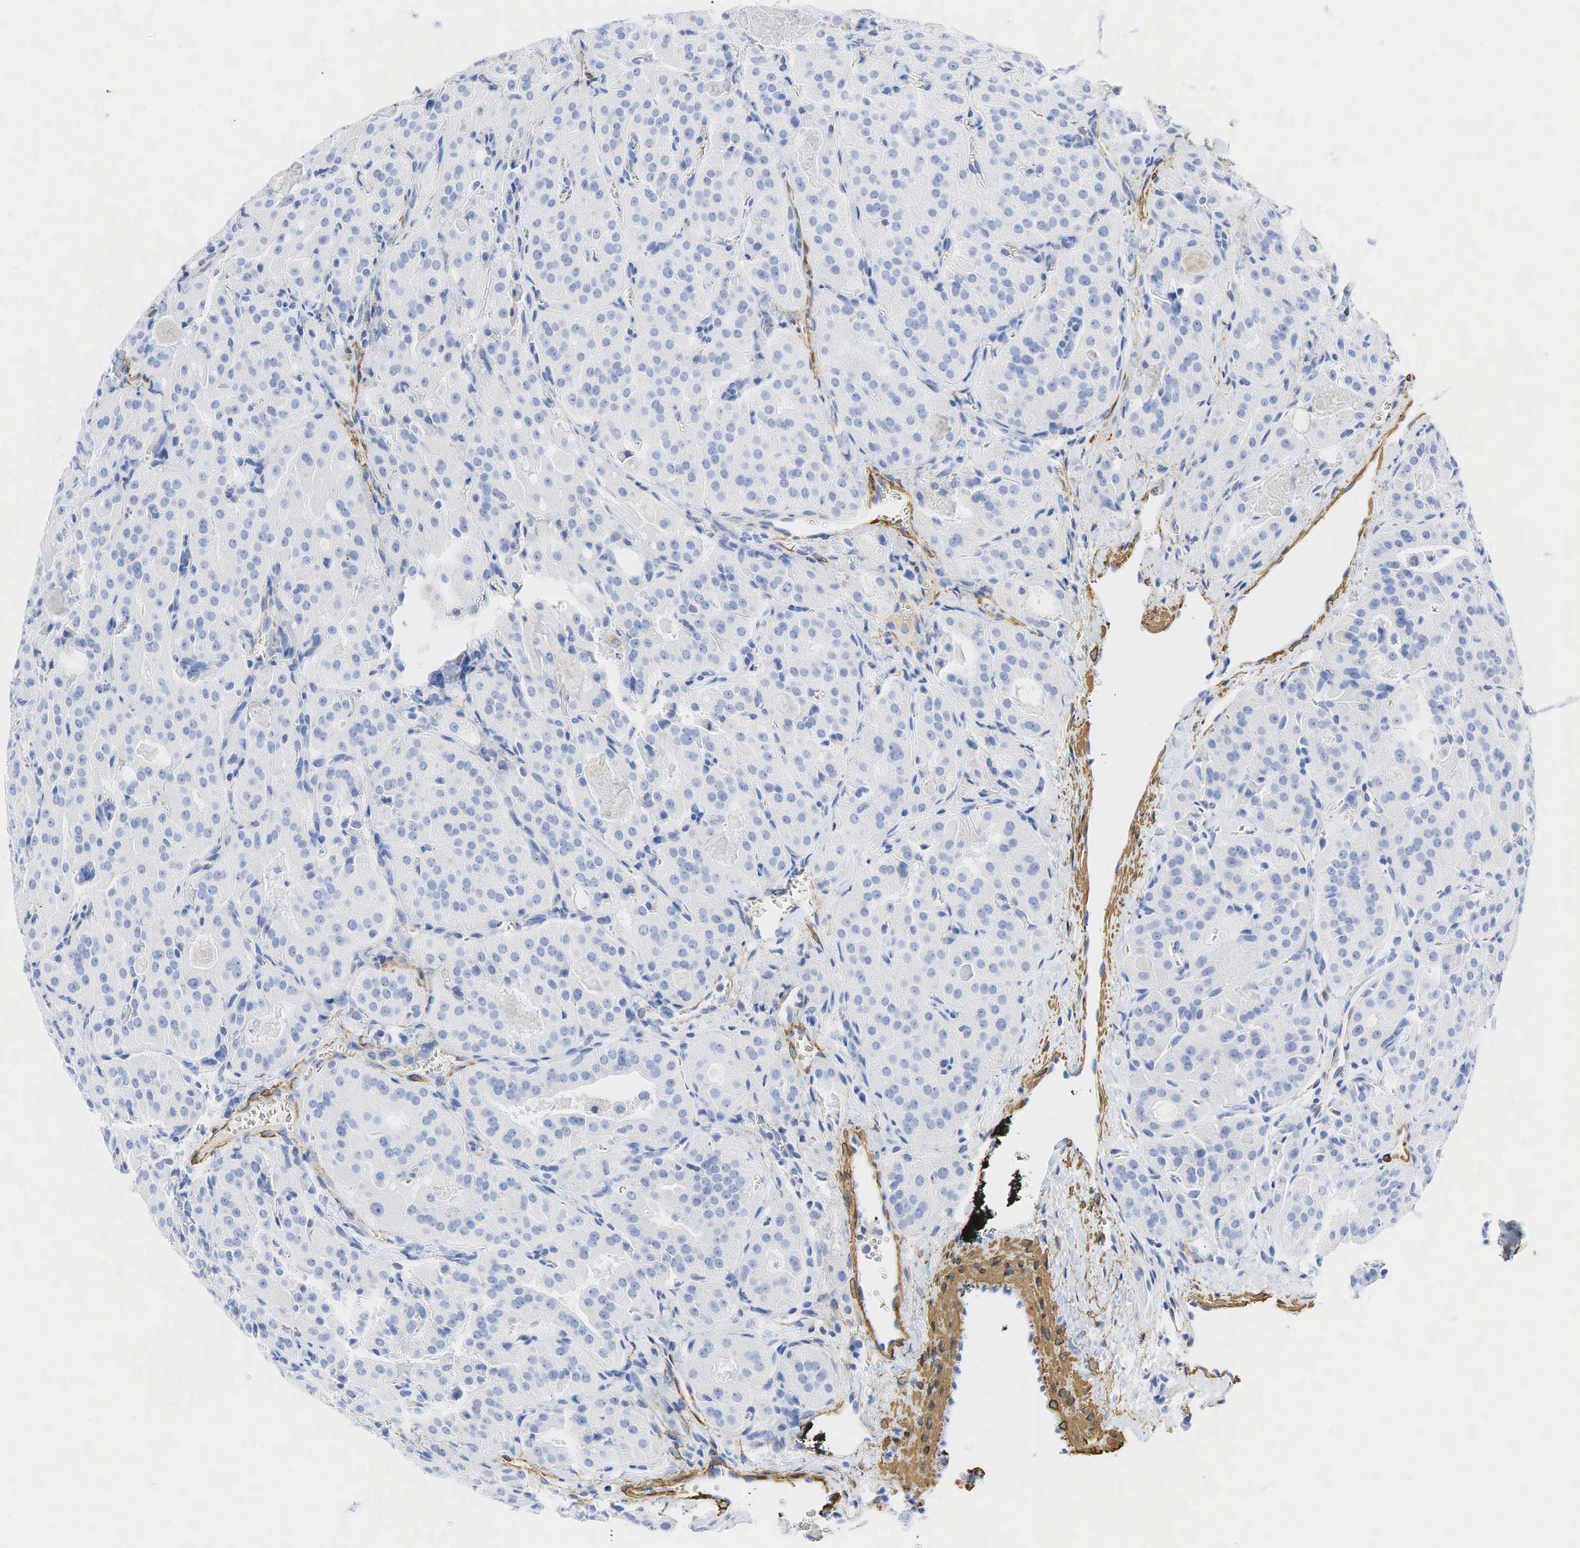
{"staining": {"intensity": "negative", "quantity": "none", "location": "none"}, "tissue": "thyroid cancer", "cell_type": "Tumor cells", "image_type": "cancer", "snomed": [{"axis": "morphology", "description": "Carcinoma, NOS"}, {"axis": "topography", "description": "Thyroid gland"}], "caption": "Protein analysis of thyroid carcinoma exhibits no significant expression in tumor cells. The staining was performed using DAB (3,3'-diaminobenzidine) to visualize the protein expression in brown, while the nuclei were stained in blue with hematoxylin (Magnification: 20x).", "gene": "ACTA1", "patient": {"sex": "male", "age": 76}}